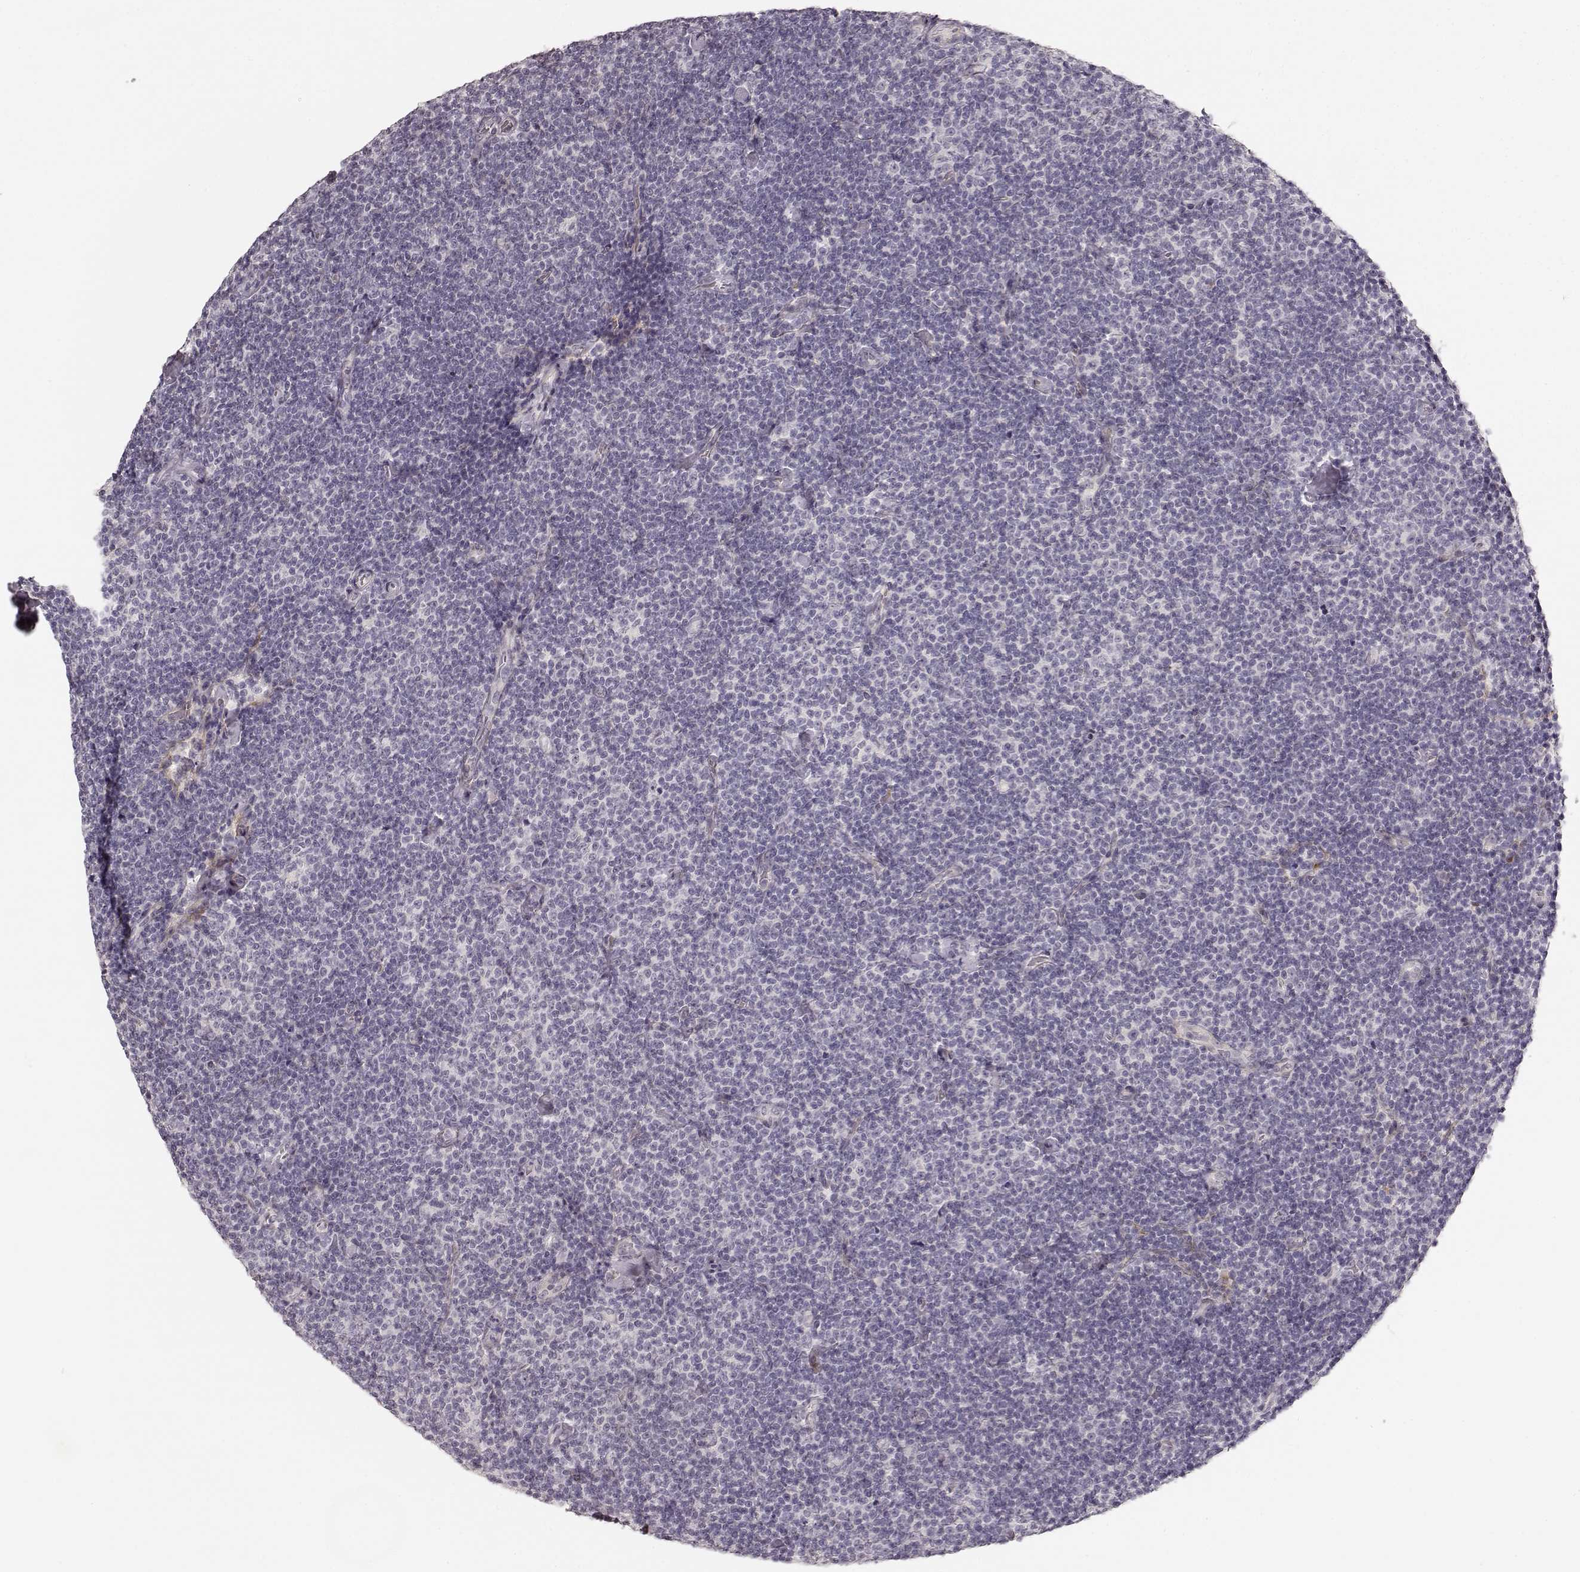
{"staining": {"intensity": "negative", "quantity": "none", "location": "none"}, "tissue": "lymphoma", "cell_type": "Tumor cells", "image_type": "cancer", "snomed": [{"axis": "morphology", "description": "Malignant lymphoma, non-Hodgkin's type, Low grade"}, {"axis": "topography", "description": "Lymph node"}], "caption": "Malignant lymphoma, non-Hodgkin's type (low-grade) was stained to show a protein in brown. There is no significant expression in tumor cells.", "gene": "LAMA4", "patient": {"sex": "male", "age": 81}}